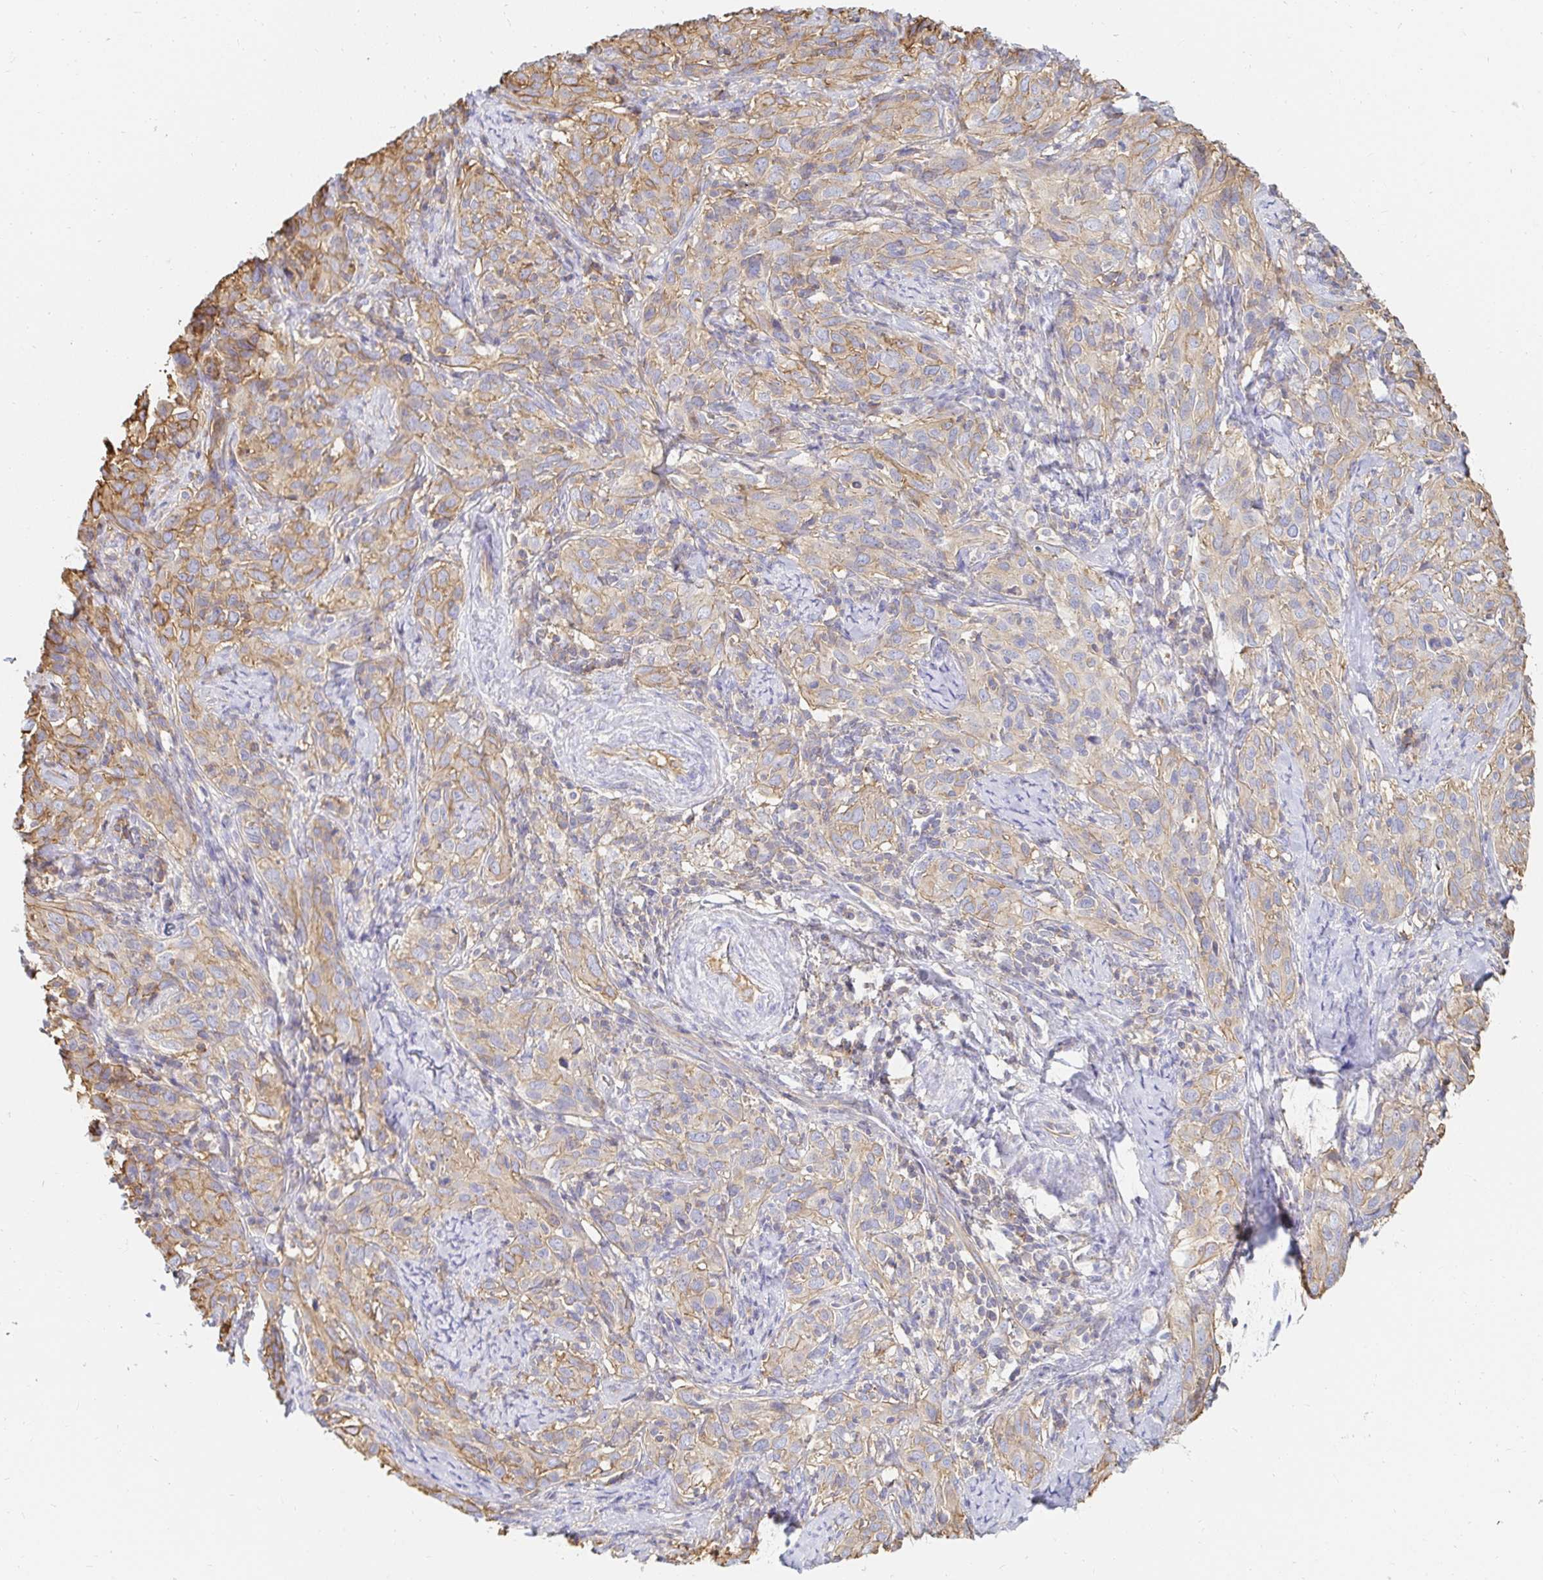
{"staining": {"intensity": "weak", "quantity": "<25%", "location": "cytoplasmic/membranous"}, "tissue": "cervical cancer", "cell_type": "Tumor cells", "image_type": "cancer", "snomed": [{"axis": "morphology", "description": "Normal tissue, NOS"}, {"axis": "morphology", "description": "Squamous cell carcinoma, NOS"}, {"axis": "topography", "description": "Cervix"}], "caption": "Cervical cancer (squamous cell carcinoma) stained for a protein using immunohistochemistry (IHC) demonstrates no positivity tumor cells.", "gene": "TSPAN19", "patient": {"sex": "female", "age": 51}}